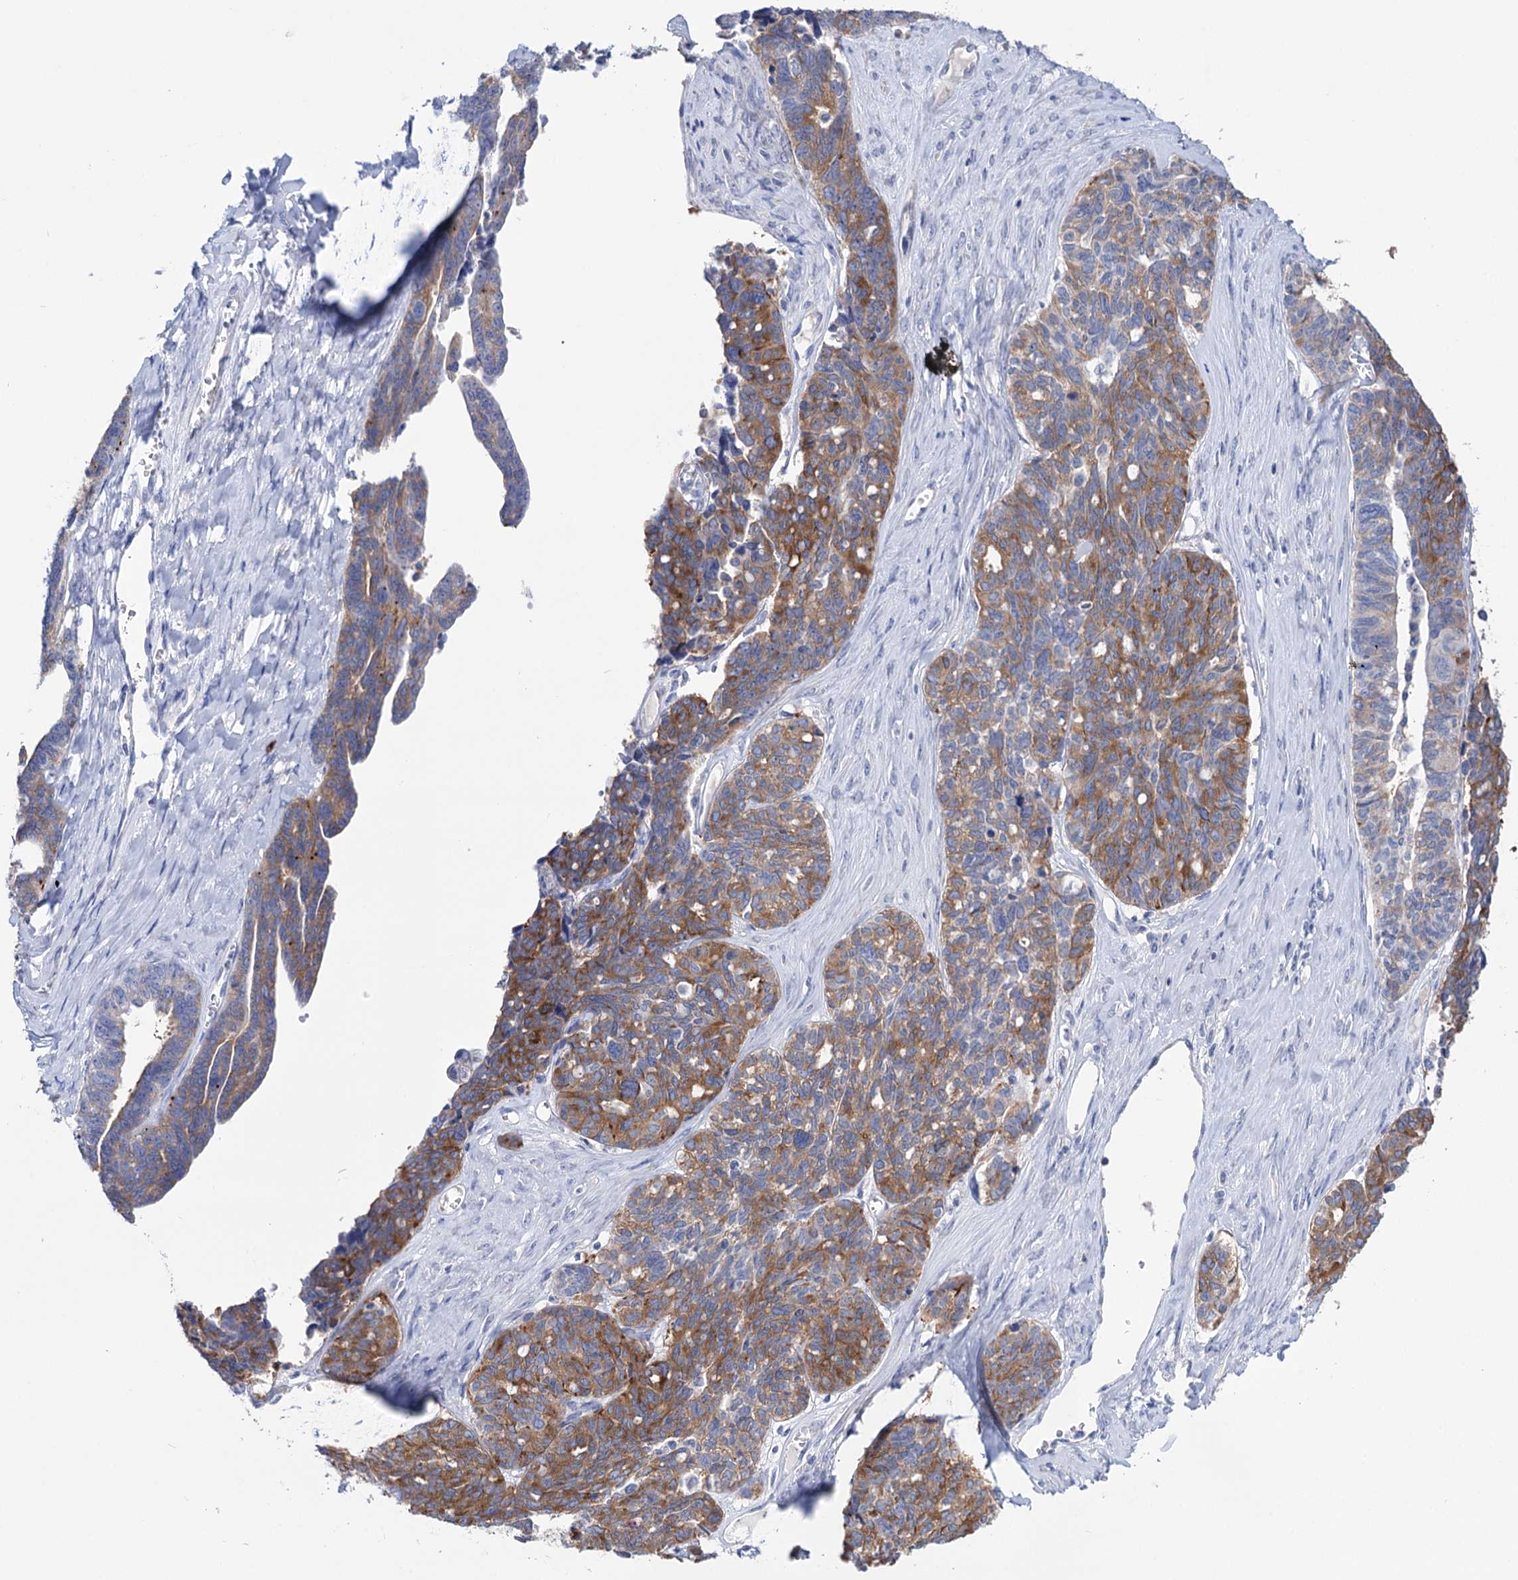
{"staining": {"intensity": "moderate", "quantity": ">75%", "location": "cytoplasmic/membranous"}, "tissue": "ovarian cancer", "cell_type": "Tumor cells", "image_type": "cancer", "snomed": [{"axis": "morphology", "description": "Cystadenocarcinoma, serous, NOS"}, {"axis": "topography", "description": "Ovary"}], "caption": "Protein staining reveals moderate cytoplasmic/membranous expression in approximately >75% of tumor cells in ovarian cancer (serous cystadenocarcinoma). (Stains: DAB in brown, nuclei in blue, Microscopy: brightfield microscopy at high magnification).", "gene": "BBS4", "patient": {"sex": "female", "age": 79}}